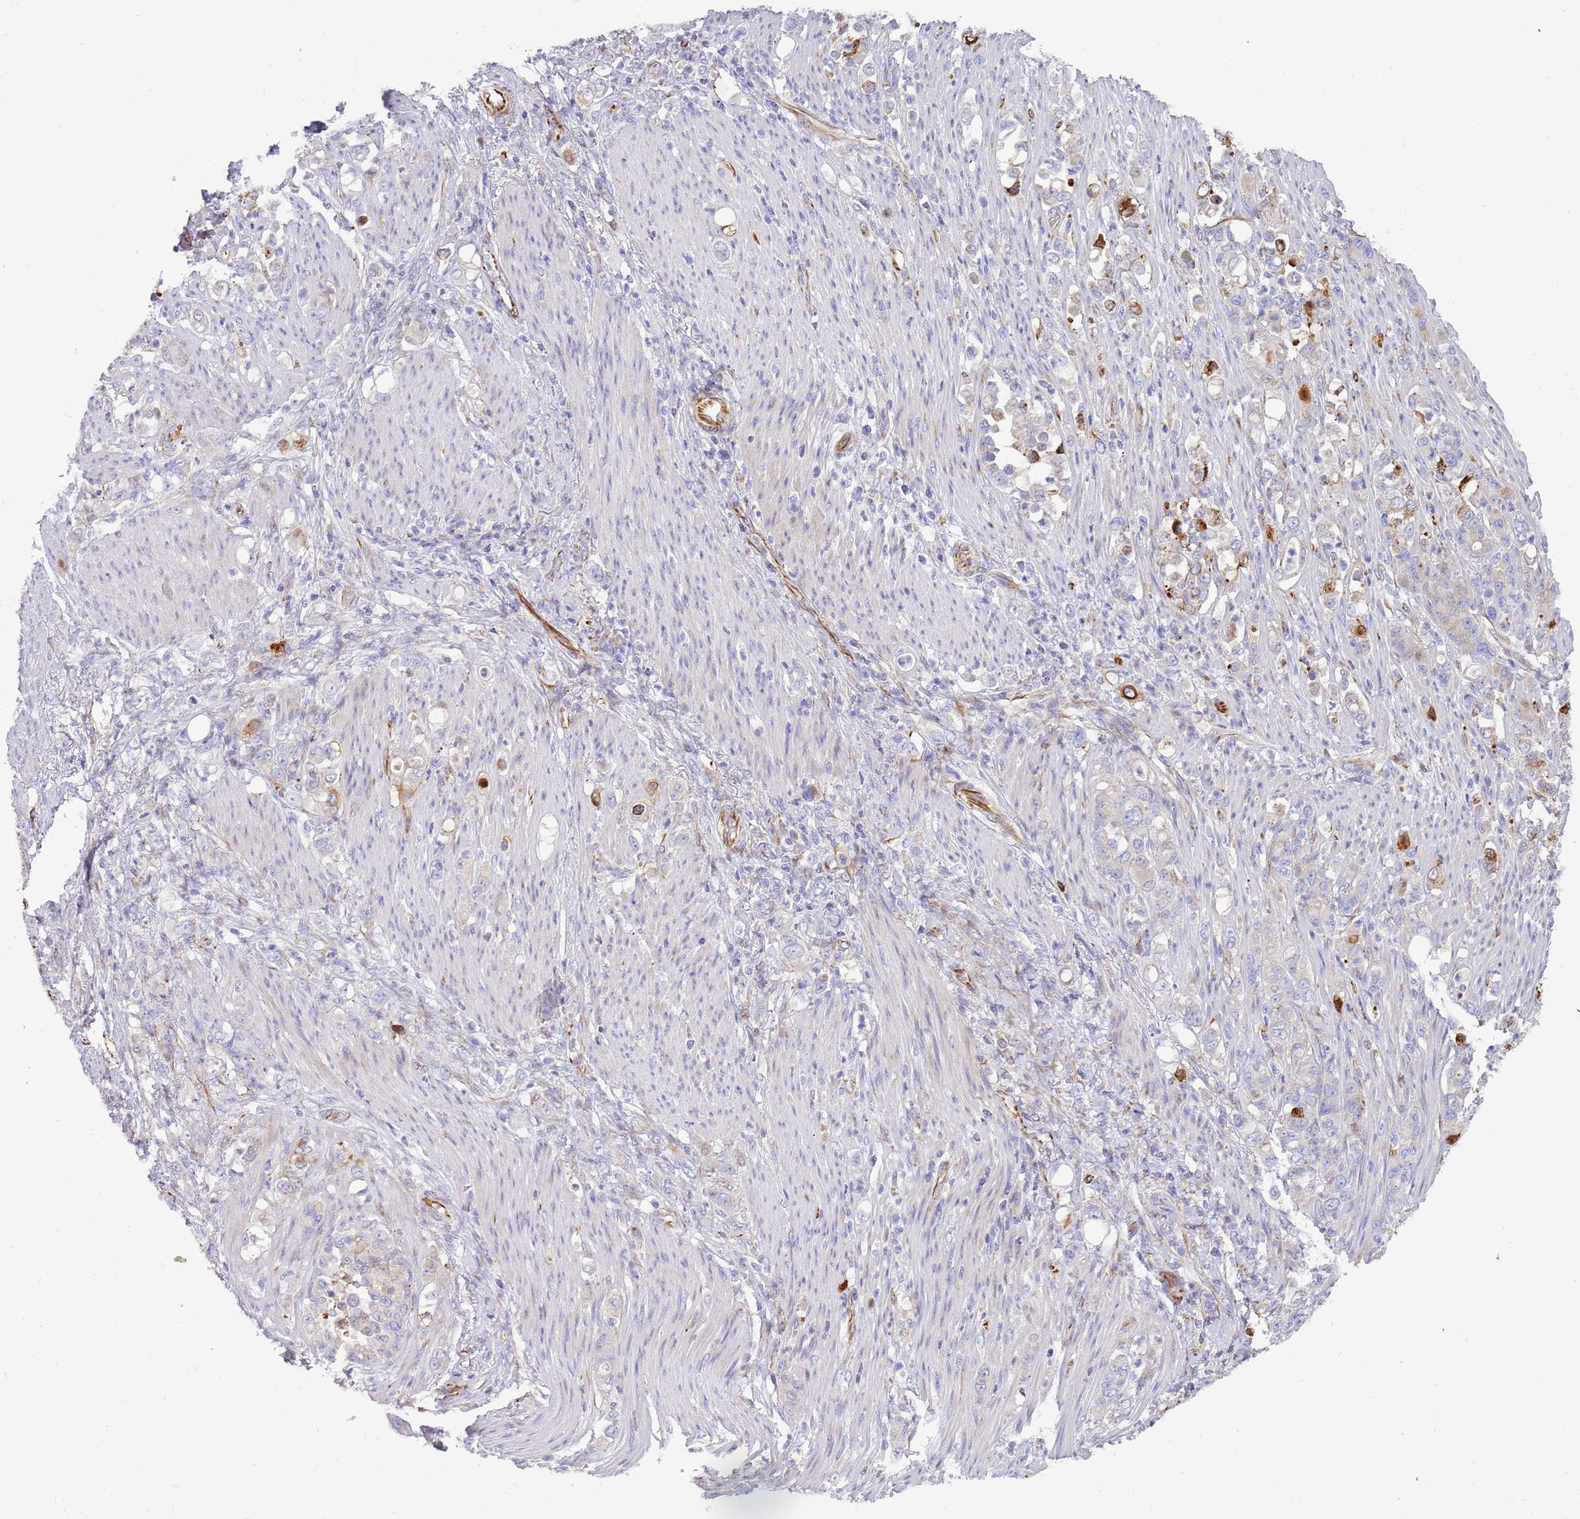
{"staining": {"intensity": "negative", "quantity": "none", "location": "none"}, "tissue": "stomach cancer", "cell_type": "Tumor cells", "image_type": "cancer", "snomed": [{"axis": "morphology", "description": "Normal tissue, NOS"}, {"axis": "morphology", "description": "Adenocarcinoma, NOS"}, {"axis": "topography", "description": "Stomach"}], "caption": "IHC of adenocarcinoma (stomach) exhibits no positivity in tumor cells.", "gene": "ZDHHC1", "patient": {"sex": "female", "age": 79}}